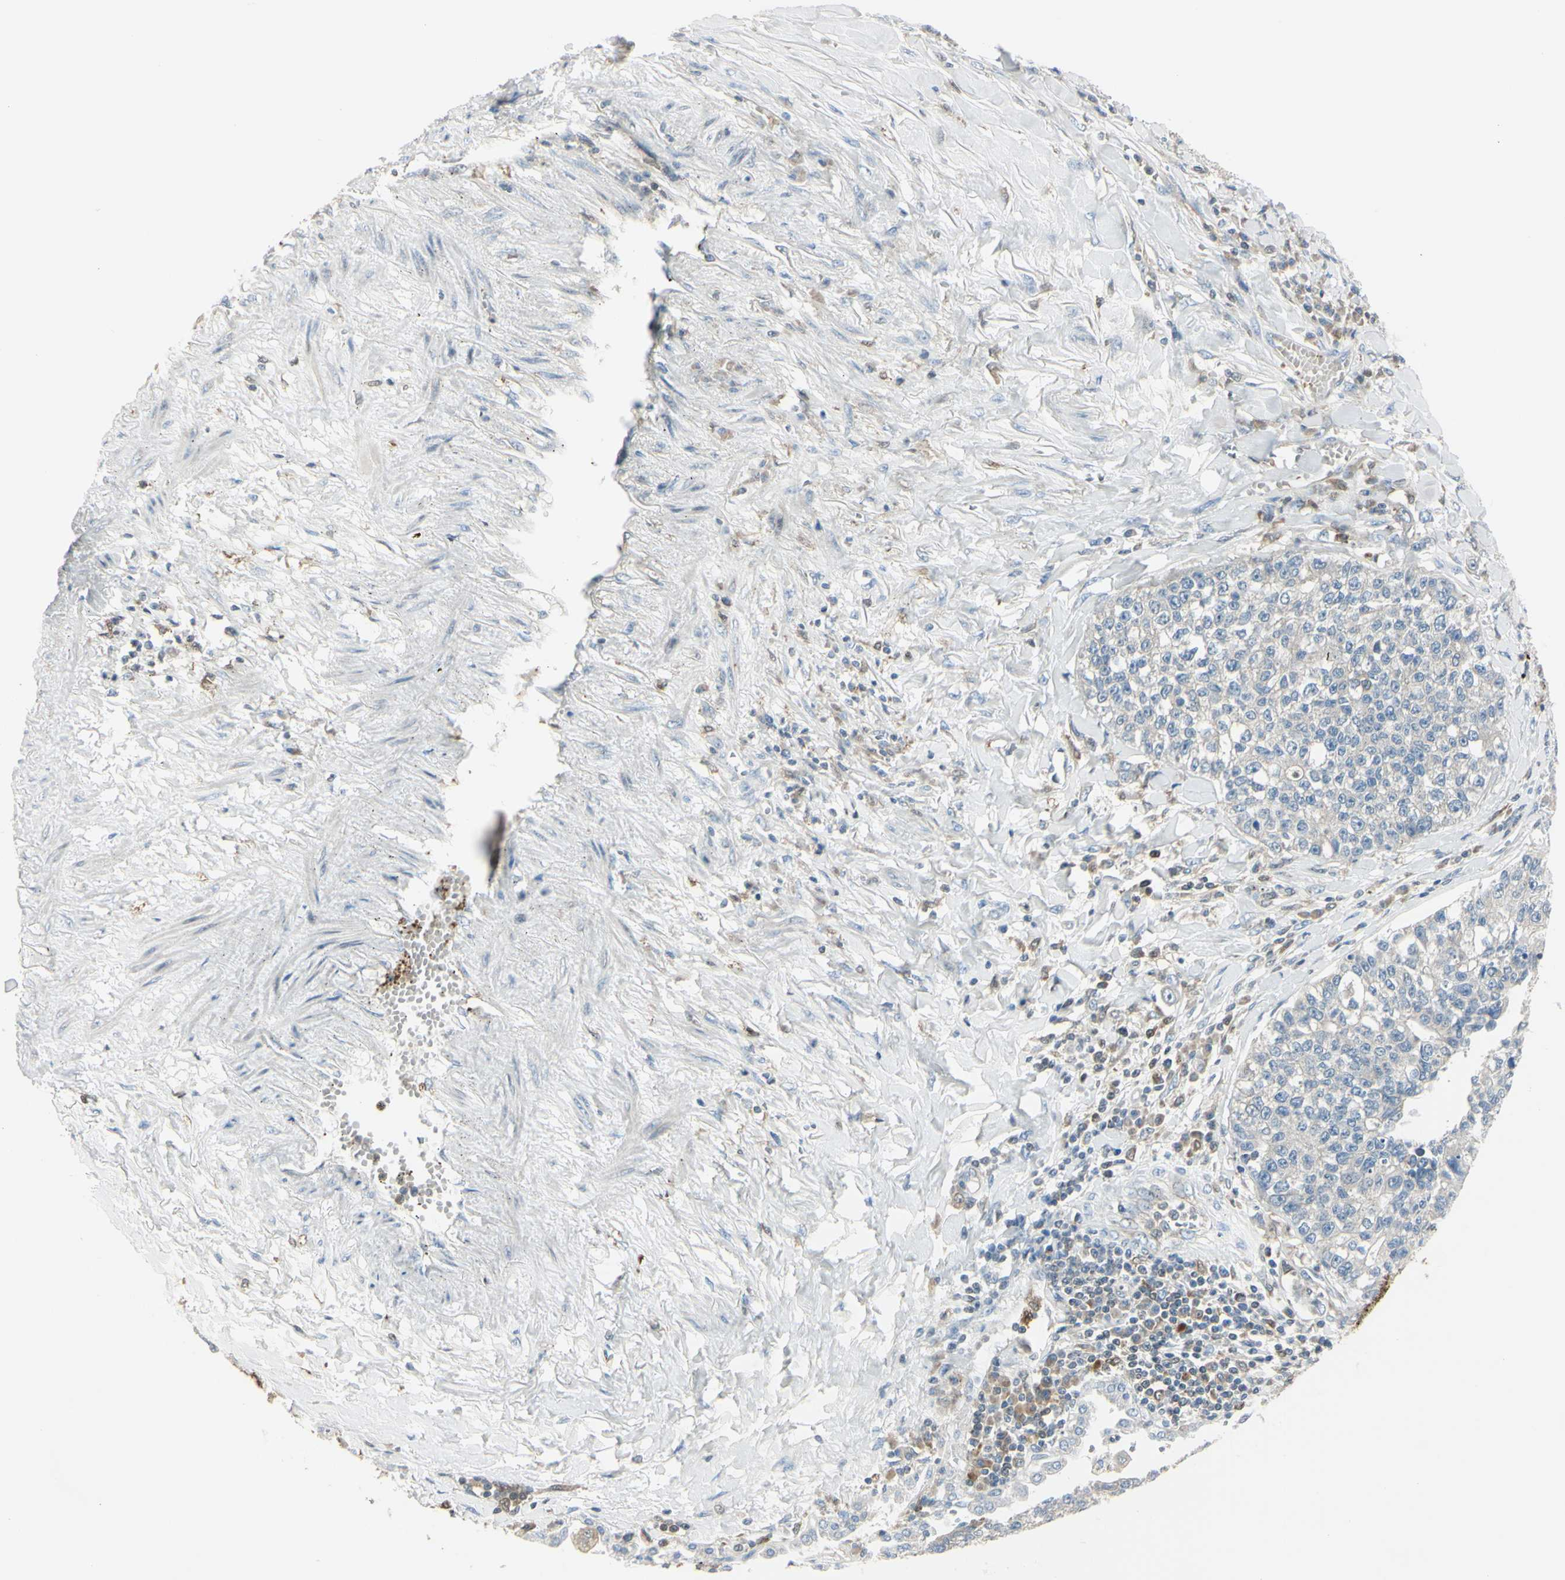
{"staining": {"intensity": "weak", "quantity": ">75%", "location": "cytoplasmic/membranous"}, "tissue": "lung cancer", "cell_type": "Tumor cells", "image_type": "cancer", "snomed": [{"axis": "morphology", "description": "Adenocarcinoma, NOS"}, {"axis": "topography", "description": "Lung"}], "caption": "Approximately >75% of tumor cells in human adenocarcinoma (lung) show weak cytoplasmic/membranous protein staining as visualized by brown immunohistochemical staining.", "gene": "CYRIB", "patient": {"sex": "male", "age": 49}}